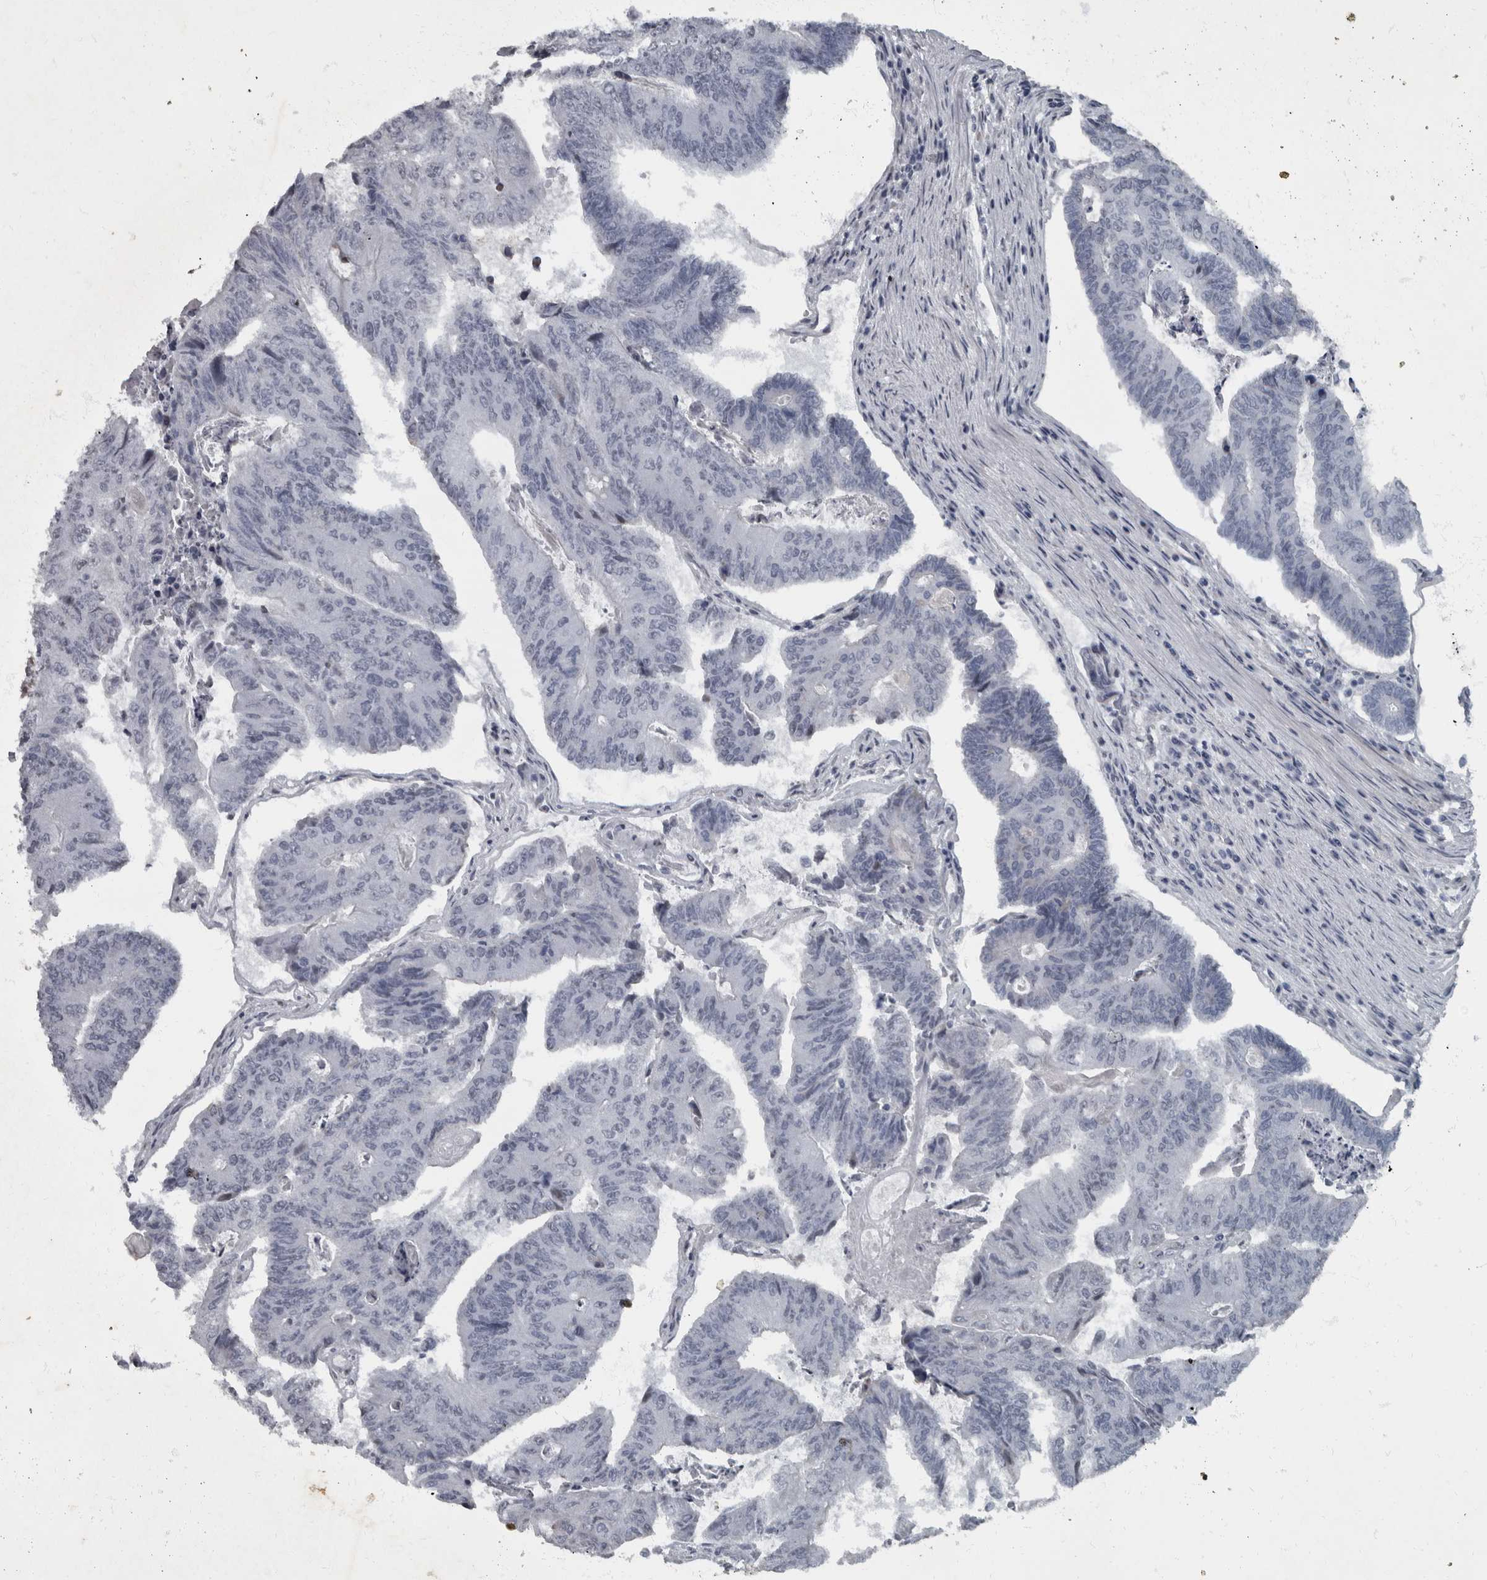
{"staining": {"intensity": "negative", "quantity": "none", "location": "none"}, "tissue": "colorectal cancer", "cell_type": "Tumor cells", "image_type": "cancer", "snomed": [{"axis": "morphology", "description": "Adenocarcinoma, NOS"}, {"axis": "topography", "description": "Colon"}], "caption": "A histopathology image of colorectal cancer (adenocarcinoma) stained for a protein exhibits no brown staining in tumor cells. Brightfield microscopy of immunohistochemistry stained with DAB (brown) and hematoxylin (blue), captured at high magnification.", "gene": "WDR33", "patient": {"sex": "female", "age": 67}}